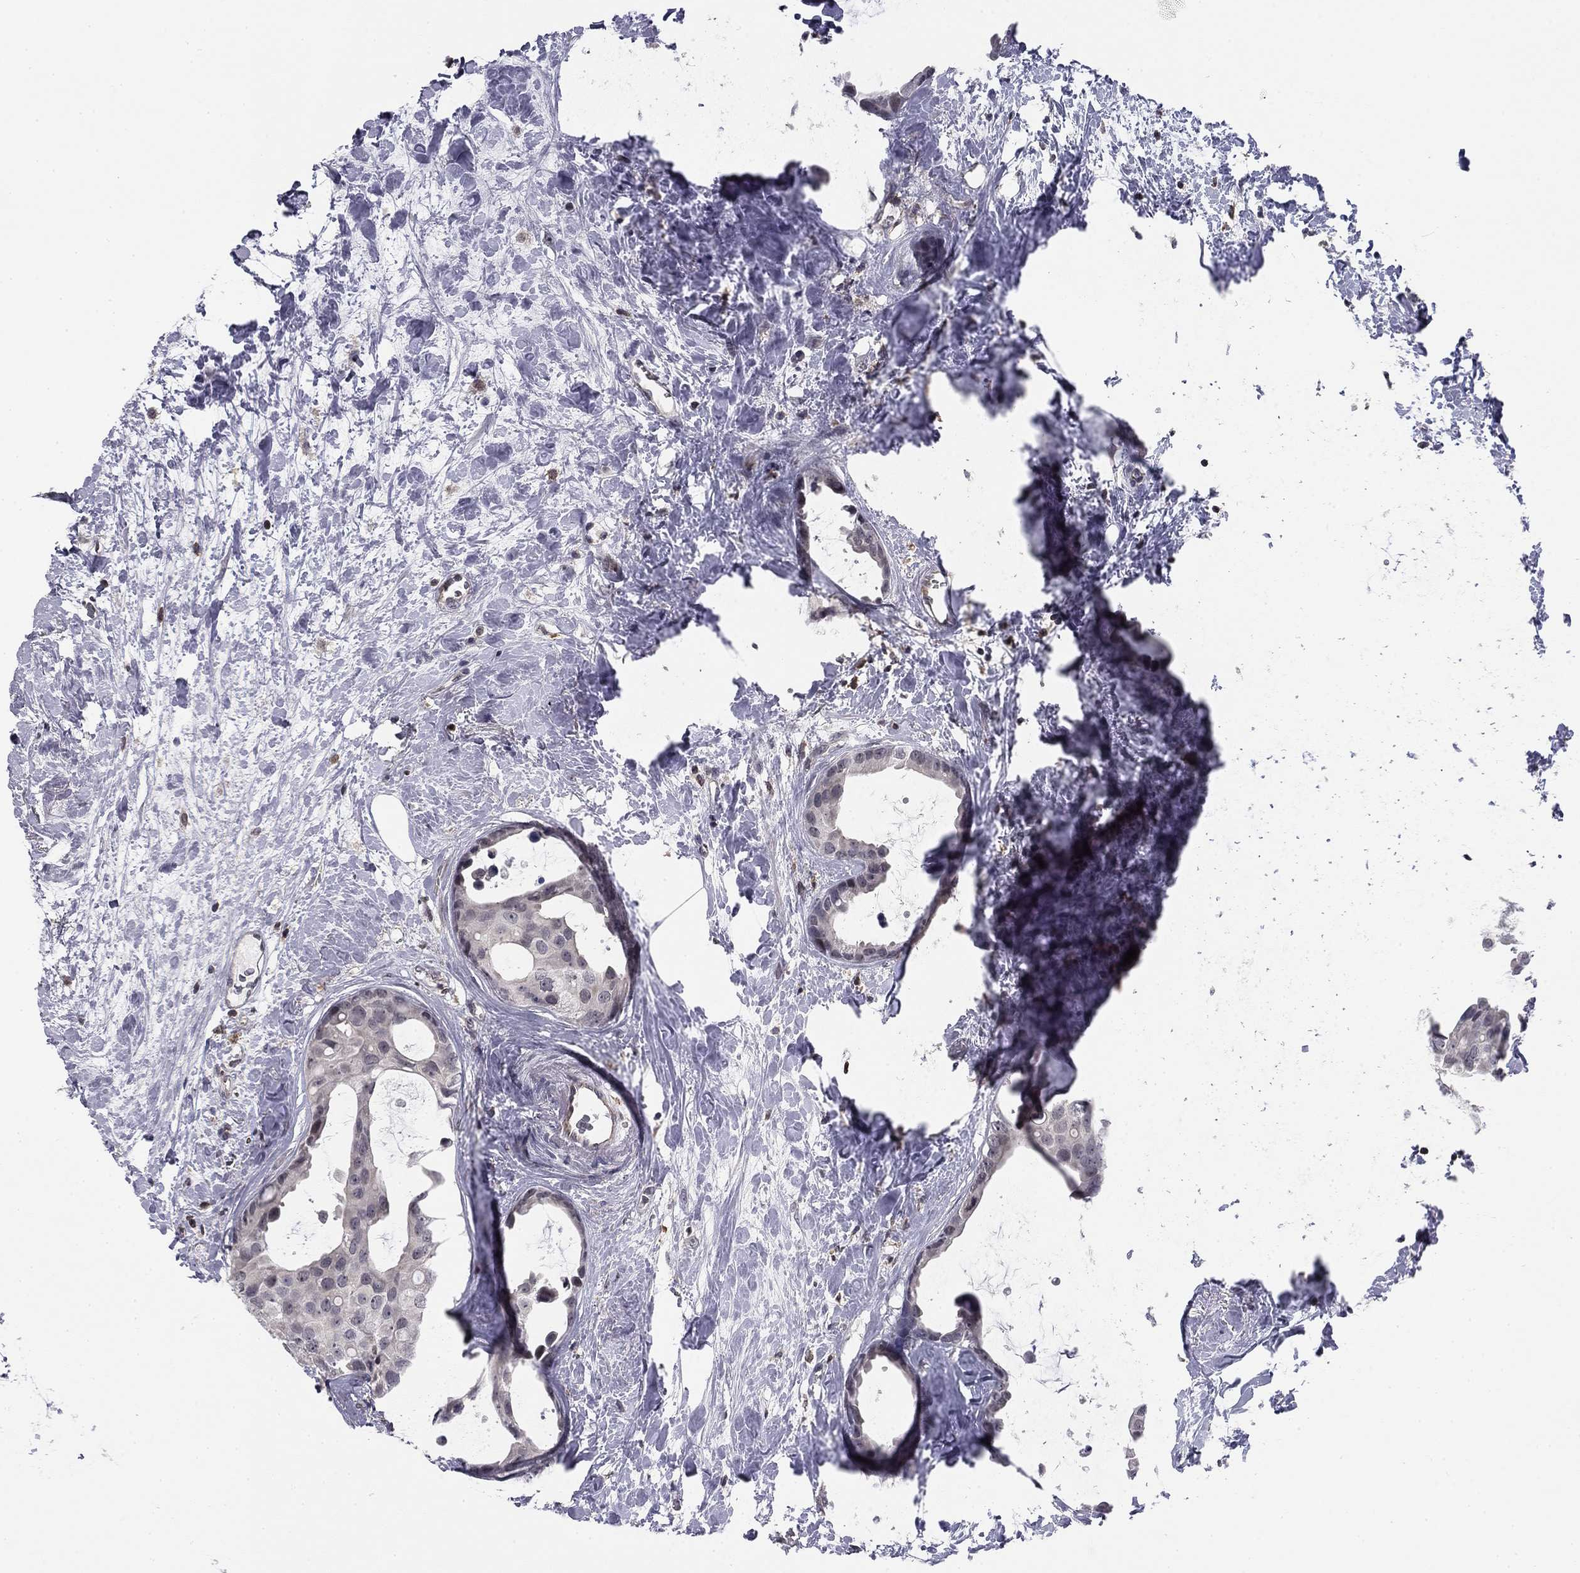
{"staining": {"intensity": "negative", "quantity": "none", "location": "none"}, "tissue": "breast cancer", "cell_type": "Tumor cells", "image_type": "cancer", "snomed": [{"axis": "morphology", "description": "Duct carcinoma"}, {"axis": "topography", "description": "Breast"}], "caption": "Invasive ductal carcinoma (breast) was stained to show a protein in brown. There is no significant staining in tumor cells. (Stains: DAB immunohistochemistry with hematoxylin counter stain, Microscopy: brightfield microscopy at high magnification).", "gene": "PLCB2", "patient": {"sex": "female", "age": 45}}